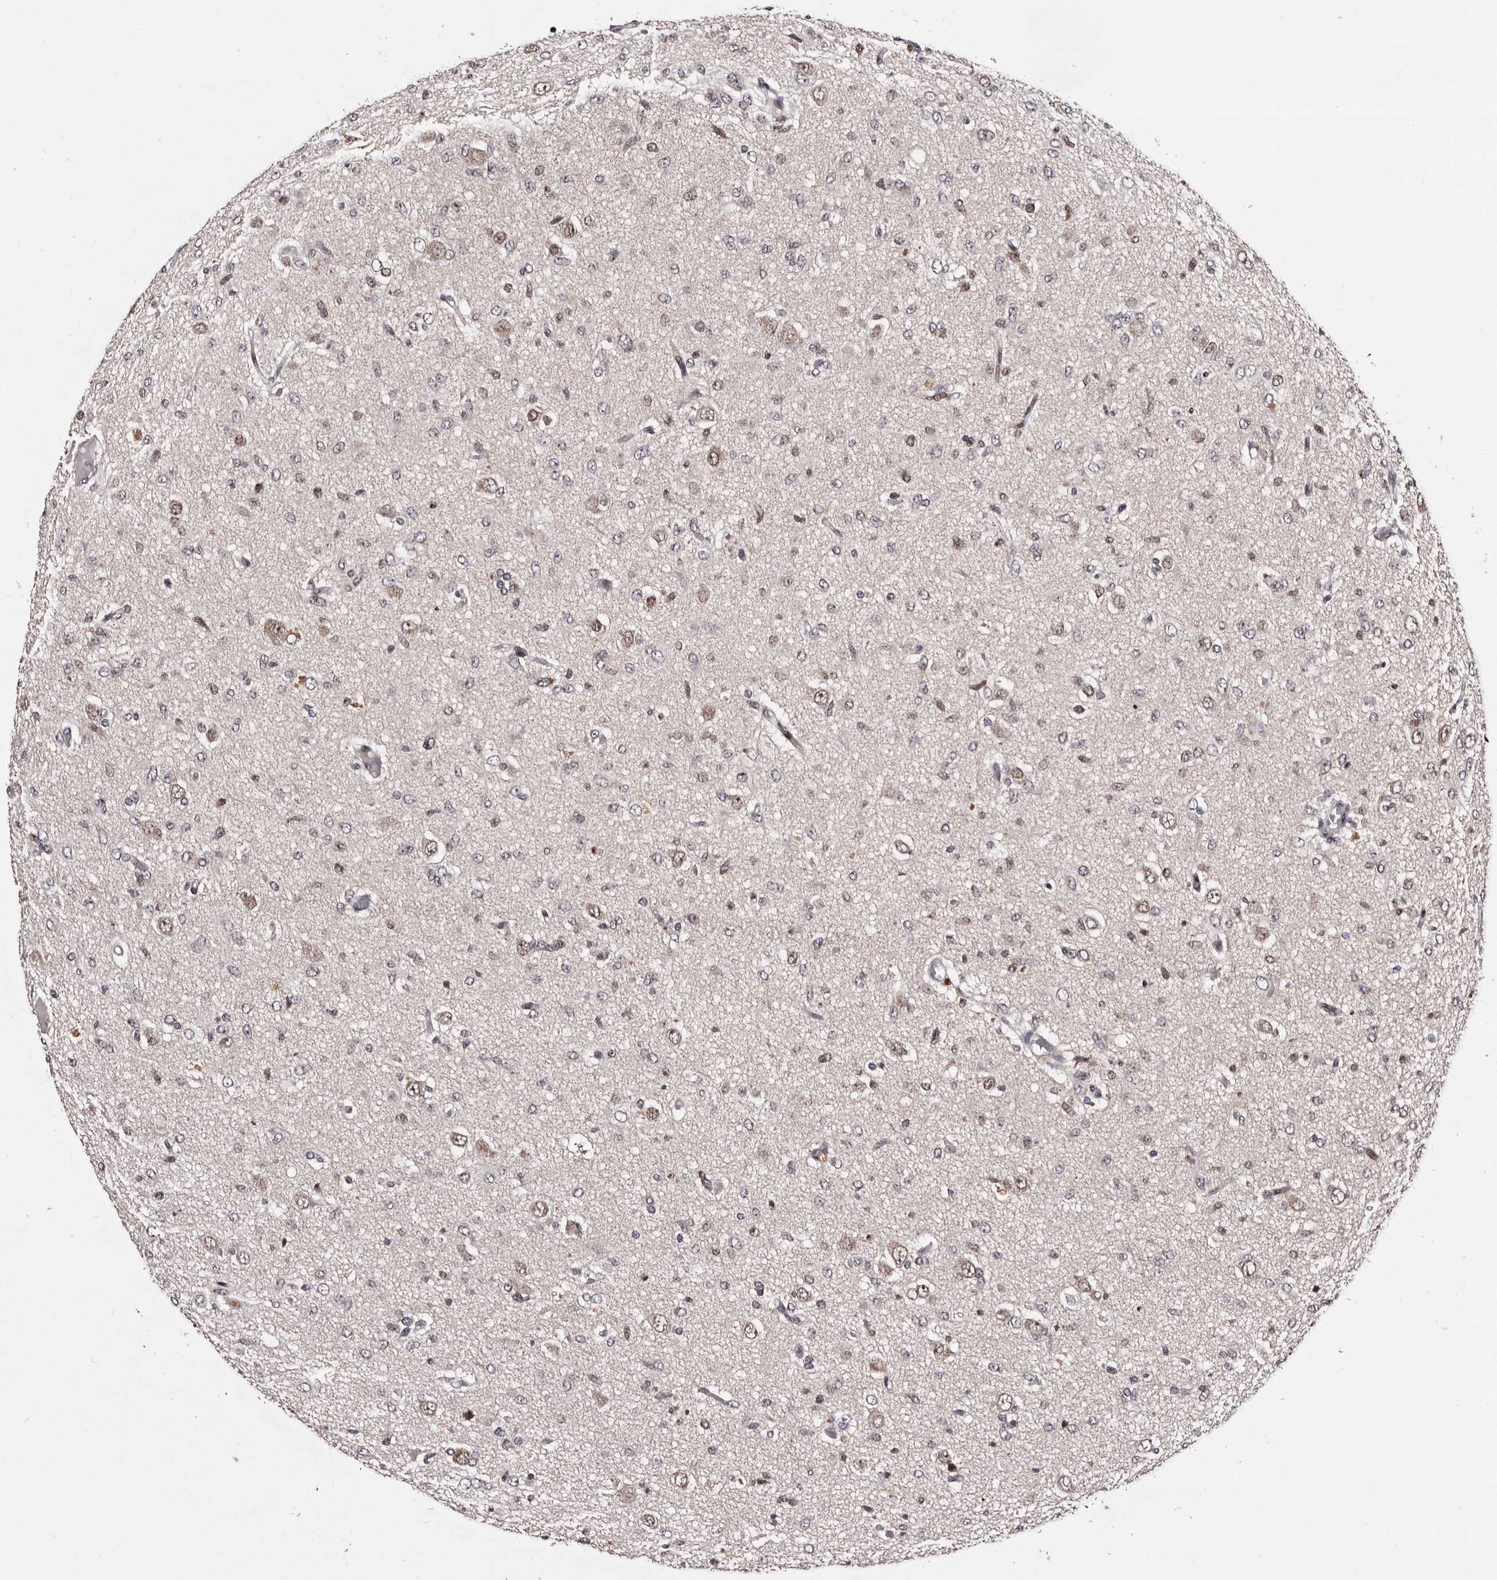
{"staining": {"intensity": "negative", "quantity": "none", "location": "none"}, "tissue": "glioma", "cell_type": "Tumor cells", "image_type": "cancer", "snomed": [{"axis": "morphology", "description": "Glioma, malignant, High grade"}, {"axis": "topography", "description": "Brain"}], "caption": "Immunohistochemistry micrograph of human glioma stained for a protein (brown), which displays no expression in tumor cells.", "gene": "TNKS", "patient": {"sex": "female", "age": 59}}